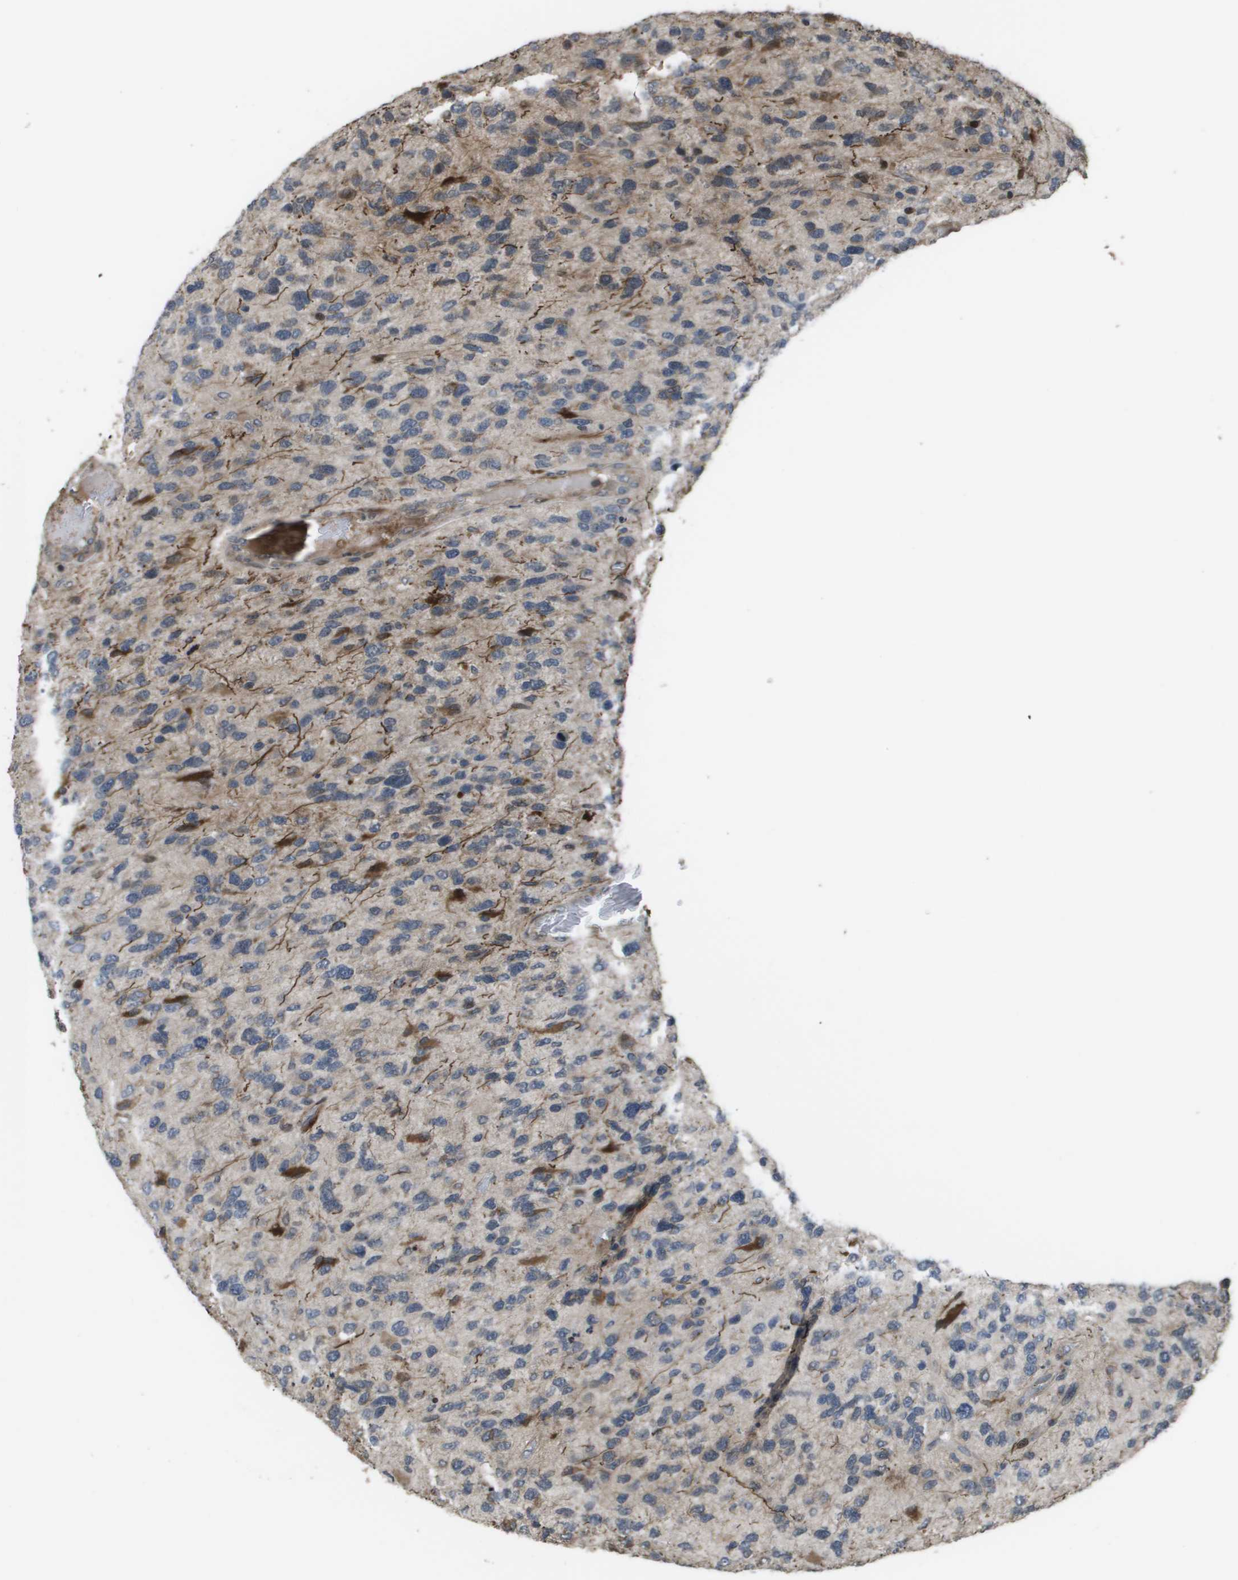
{"staining": {"intensity": "moderate", "quantity": "<25%", "location": "cytoplasmic/membranous"}, "tissue": "glioma", "cell_type": "Tumor cells", "image_type": "cancer", "snomed": [{"axis": "morphology", "description": "Glioma, malignant, High grade"}, {"axis": "topography", "description": "Brain"}], "caption": "Protein expression analysis of glioma demonstrates moderate cytoplasmic/membranous positivity in approximately <25% of tumor cells.", "gene": "AXIN2", "patient": {"sex": "female", "age": 58}}